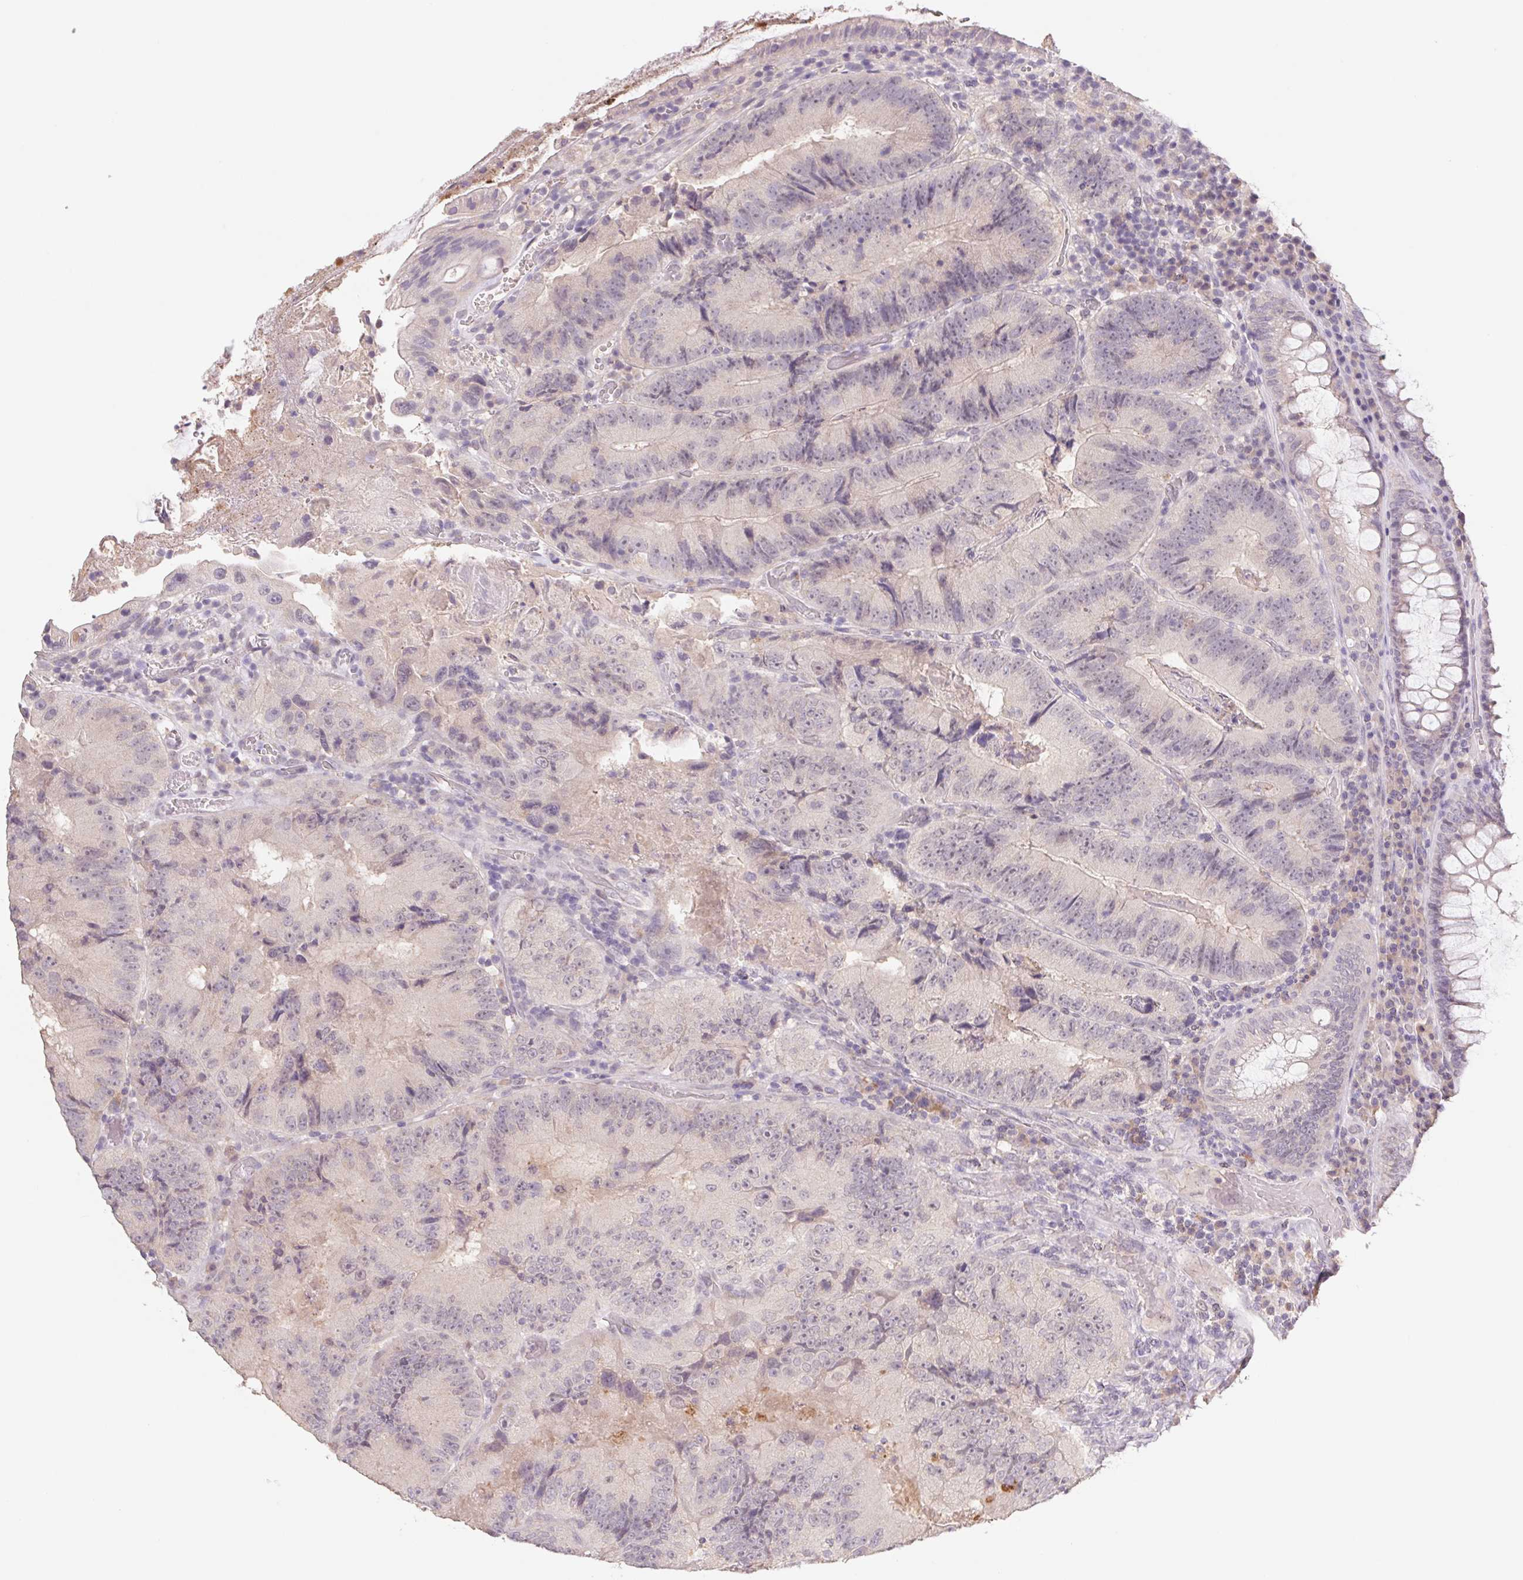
{"staining": {"intensity": "negative", "quantity": "none", "location": "none"}, "tissue": "colorectal cancer", "cell_type": "Tumor cells", "image_type": "cancer", "snomed": [{"axis": "morphology", "description": "Adenocarcinoma, NOS"}, {"axis": "topography", "description": "Colon"}], "caption": "The immunohistochemistry image has no significant expression in tumor cells of colorectal cancer tissue. (Stains: DAB immunohistochemistry with hematoxylin counter stain, Microscopy: brightfield microscopy at high magnification).", "gene": "PNMA8B", "patient": {"sex": "female", "age": 86}}